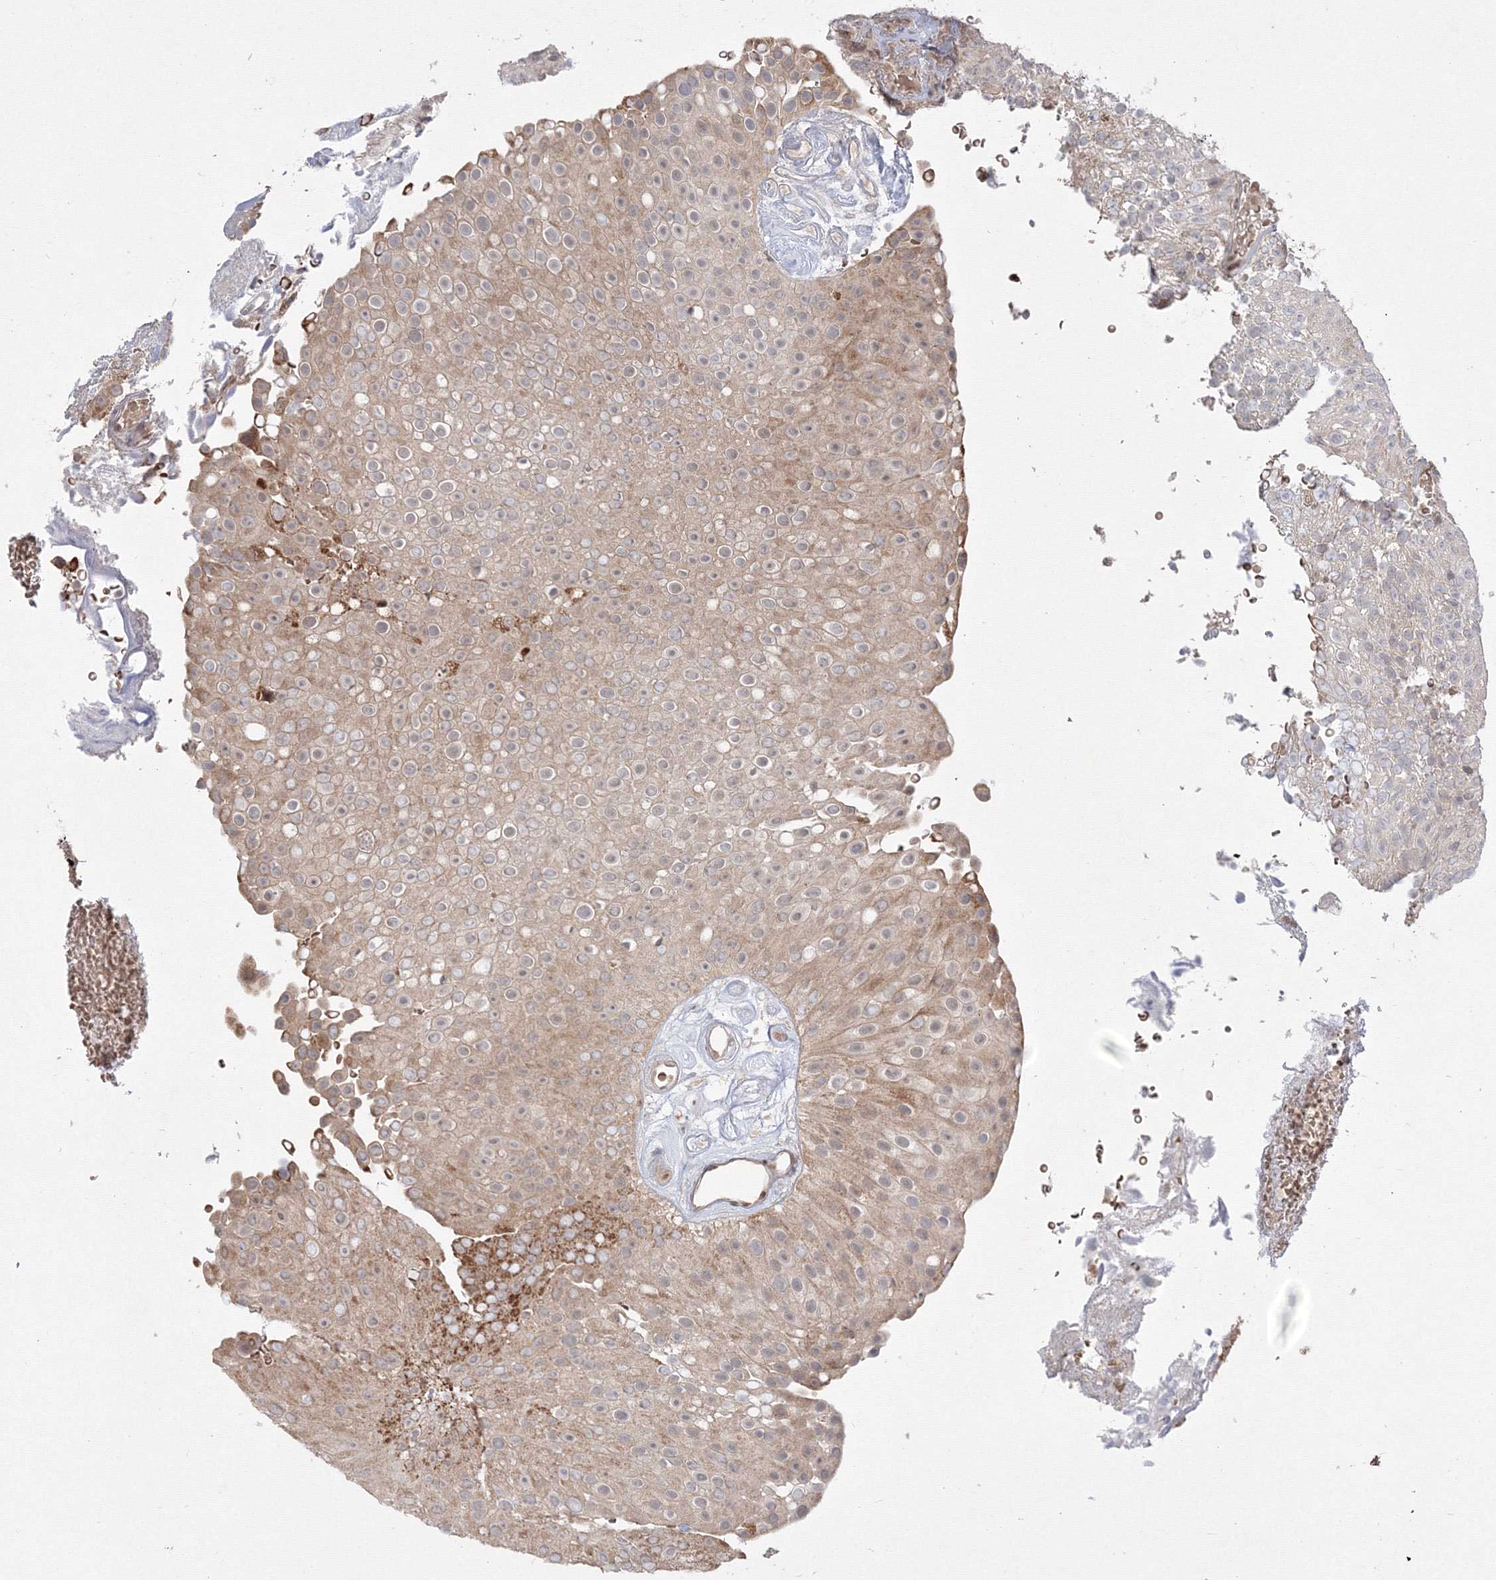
{"staining": {"intensity": "moderate", "quantity": "25%-75%", "location": "cytoplasmic/membranous"}, "tissue": "urothelial cancer", "cell_type": "Tumor cells", "image_type": "cancer", "snomed": [{"axis": "morphology", "description": "Urothelial carcinoma, Low grade"}, {"axis": "topography", "description": "Urinary bladder"}], "caption": "This photomicrograph shows immunohistochemistry staining of urothelial cancer, with medium moderate cytoplasmic/membranous expression in about 25%-75% of tumor cells.", "gene": "COPS4", "patient": {"sex": "male", "age": 78}}